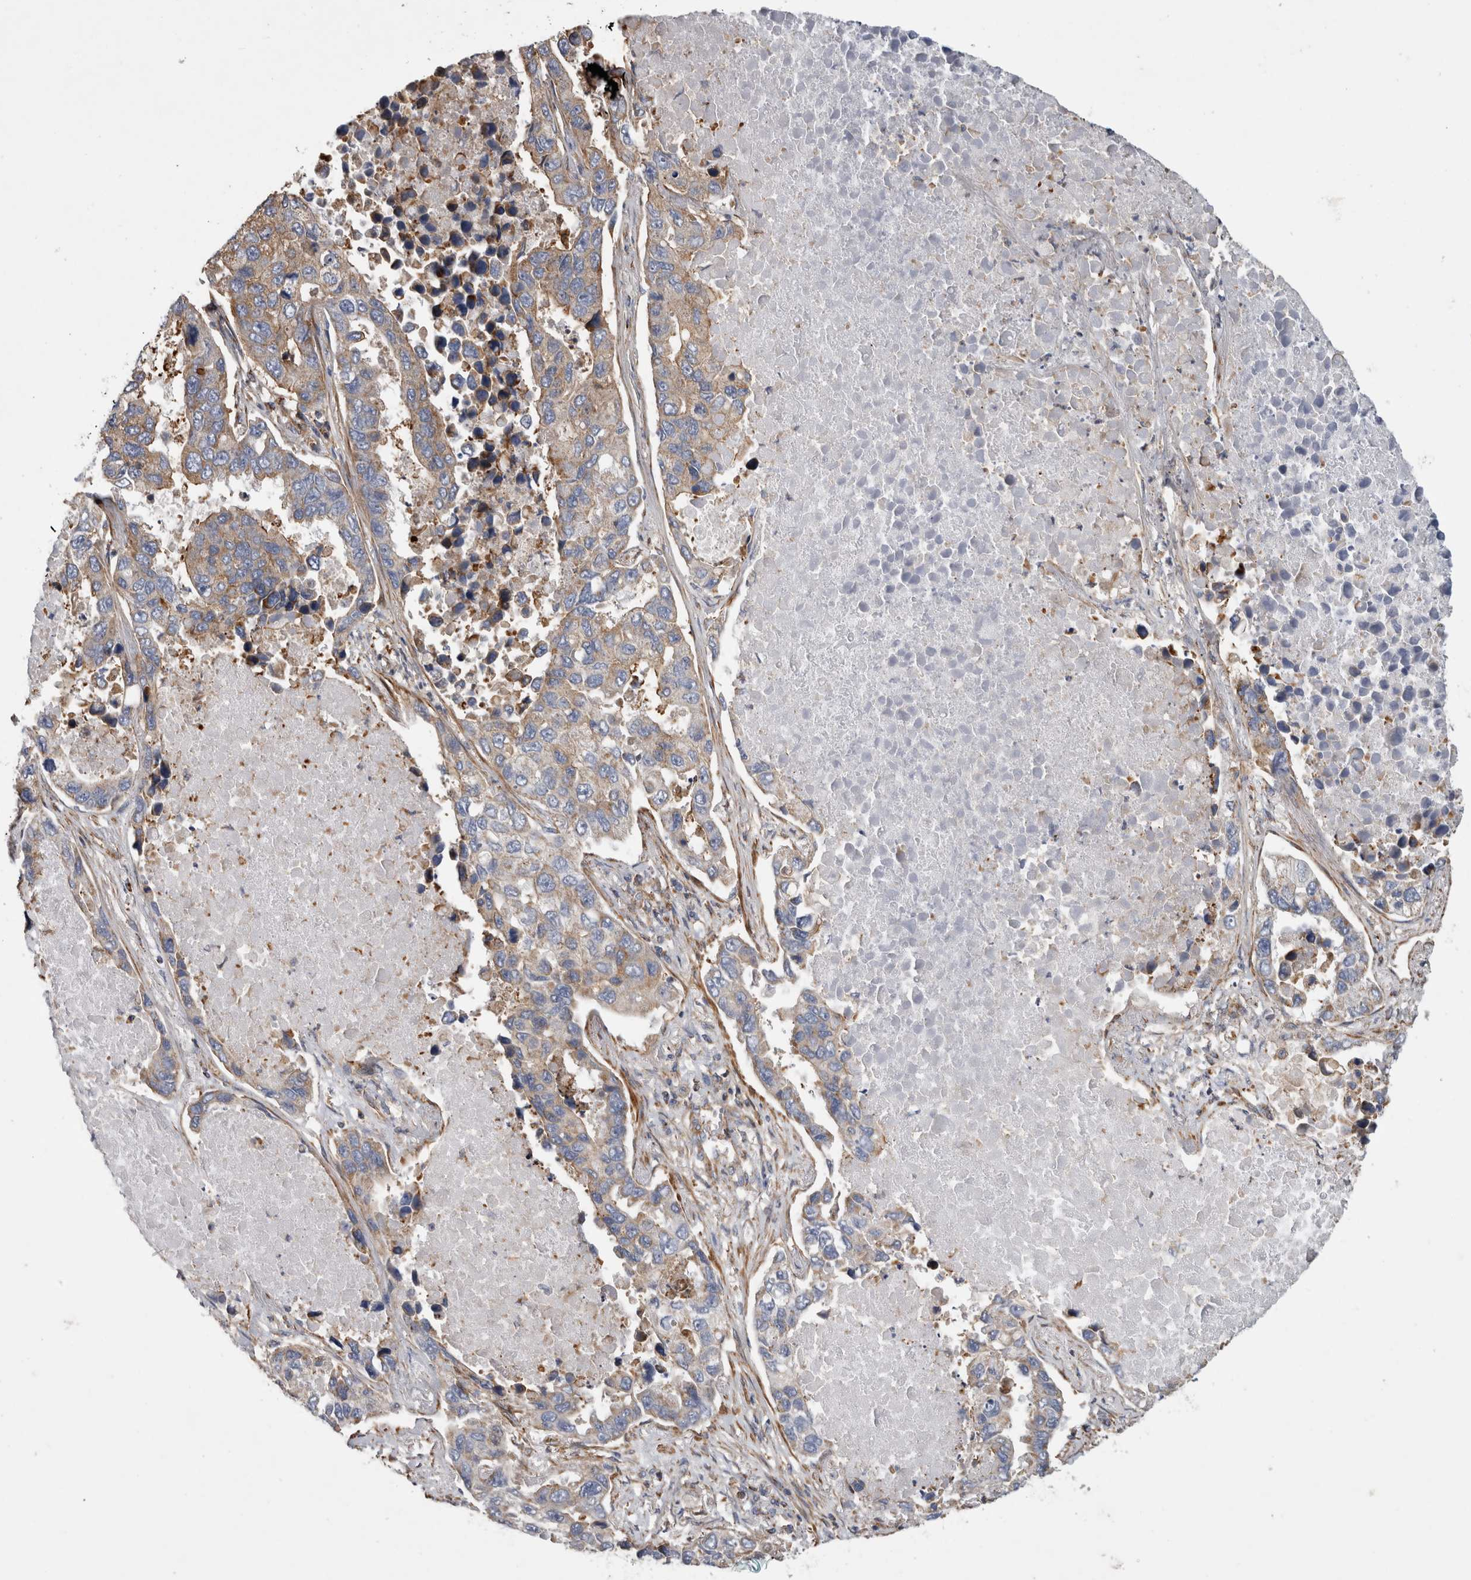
{"staining": {"intensity": "weak", "quantity": "25%-75%", "location": "cytoplasmic/membranous"}, "tissue": "lung cancer", "cell_type": "Tumor cells", "image_type": "cancer", "snomed": [{"axis": "morphology", "description": "Adenocarcinoma, NOS"}, {"axis": "topography", "description": "Lung"}], "caption": "Tumor cells demonstrate low levels of weak cytoplasmic/membranous positivity in about 25%-75% of cells in human lung cancer (adenocarcinoma).", "gene": "SFXN2", "patient": {"sex": "male", "age": 64}}